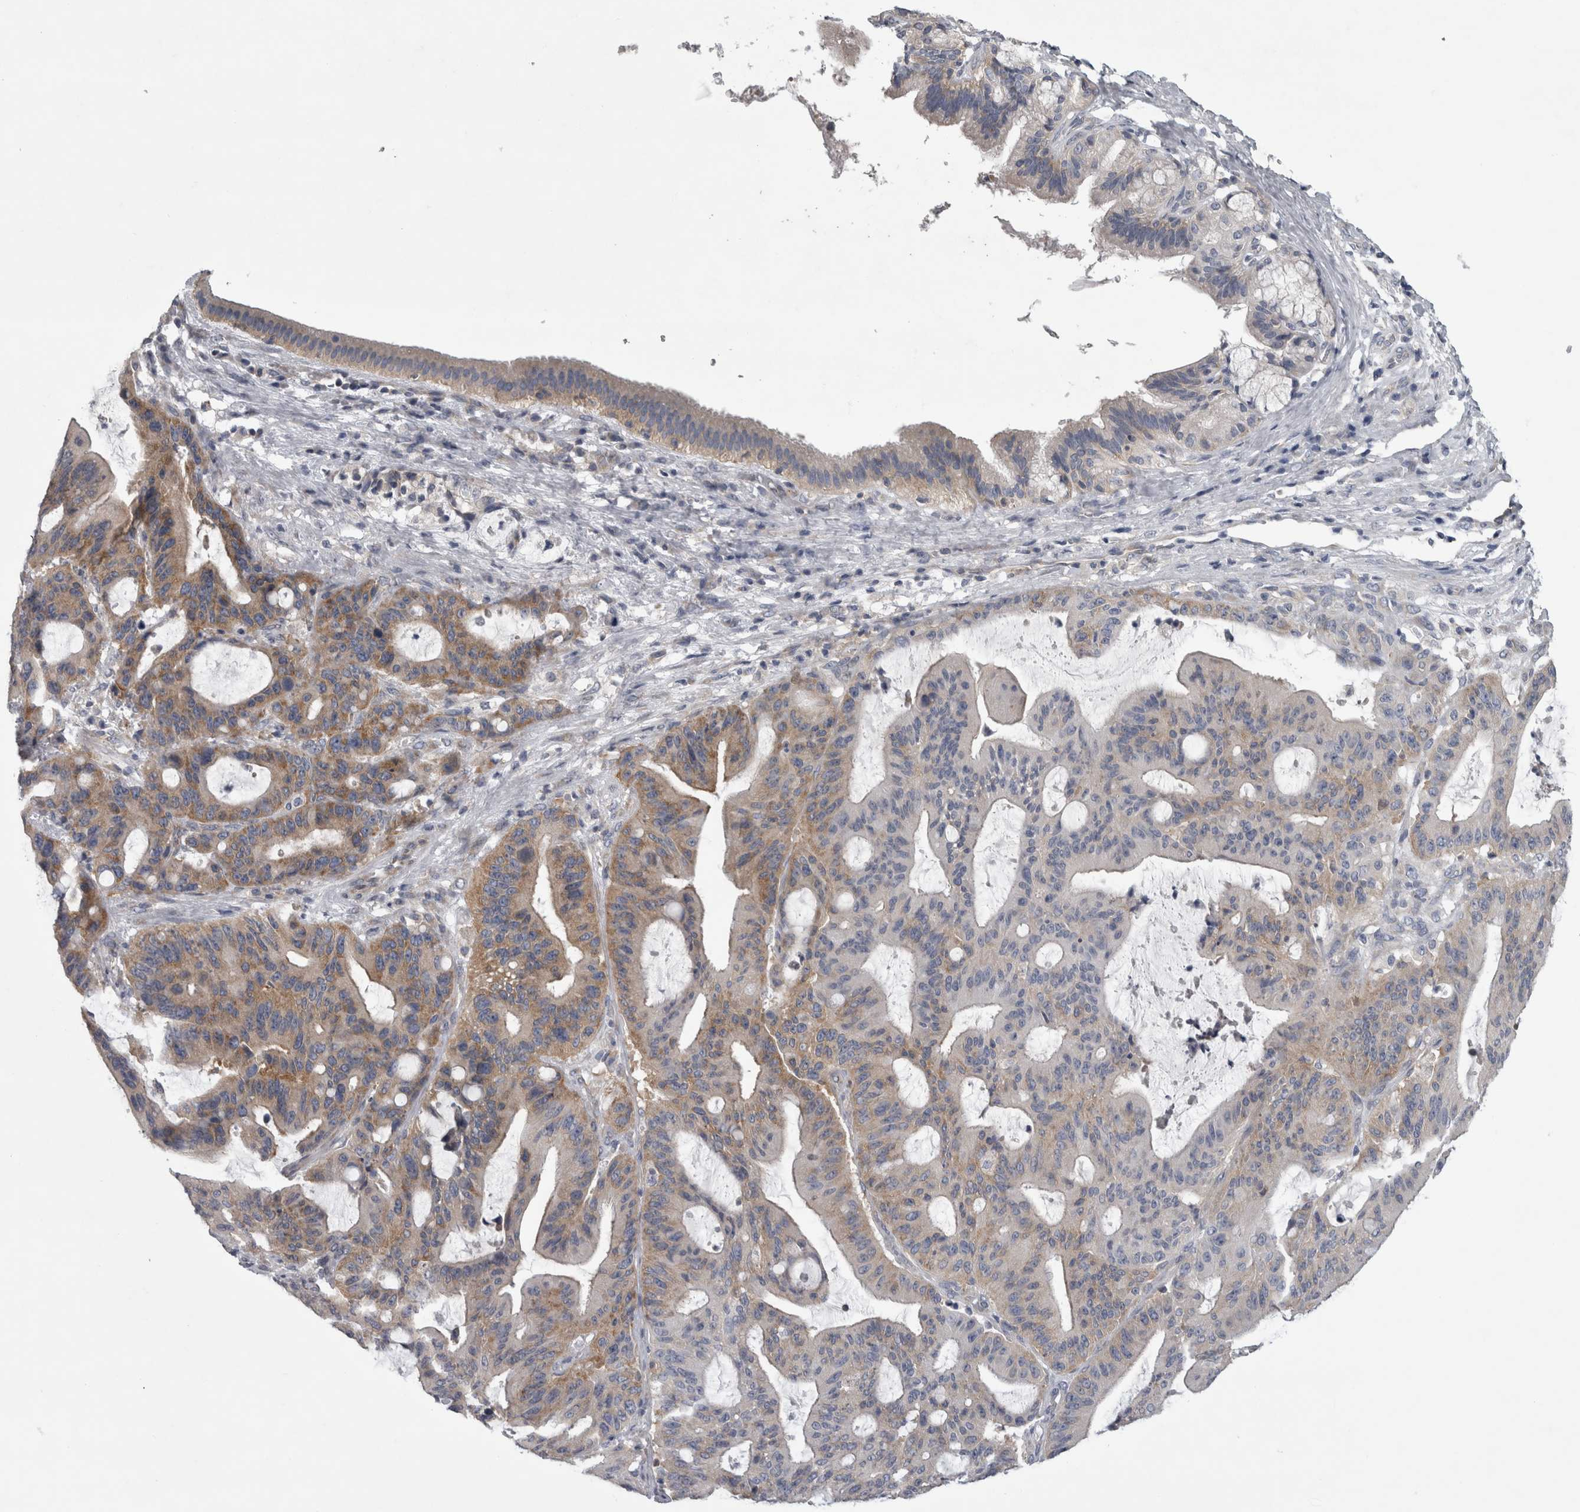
{"staining": {"intensity": "moderate", "quantity": "<25%", "location": "cytoplasmic/membranous"}, "tissue": "liver cancer", "cell_type": "Tumor cells", "image_type": "cancer", "snomed": [{"axis": "morphology", "description": "Normal tissue, NOS"}, {"axis": "morphology", "description": "Cholangiocarcinoma"}, {"axis": "topography", "description": "Liver"}, {"axis": "topography", "description": "Peripheral nerve tissue"}], "caption": "This is a histology image of IHC staining of liver cholangiocarcinoma, which shows moderate positivity in the cytoplasmic/membranous of tumor cells.", "gene": "PRRC2C", "patient": {"sex": "female", "age": 73}}